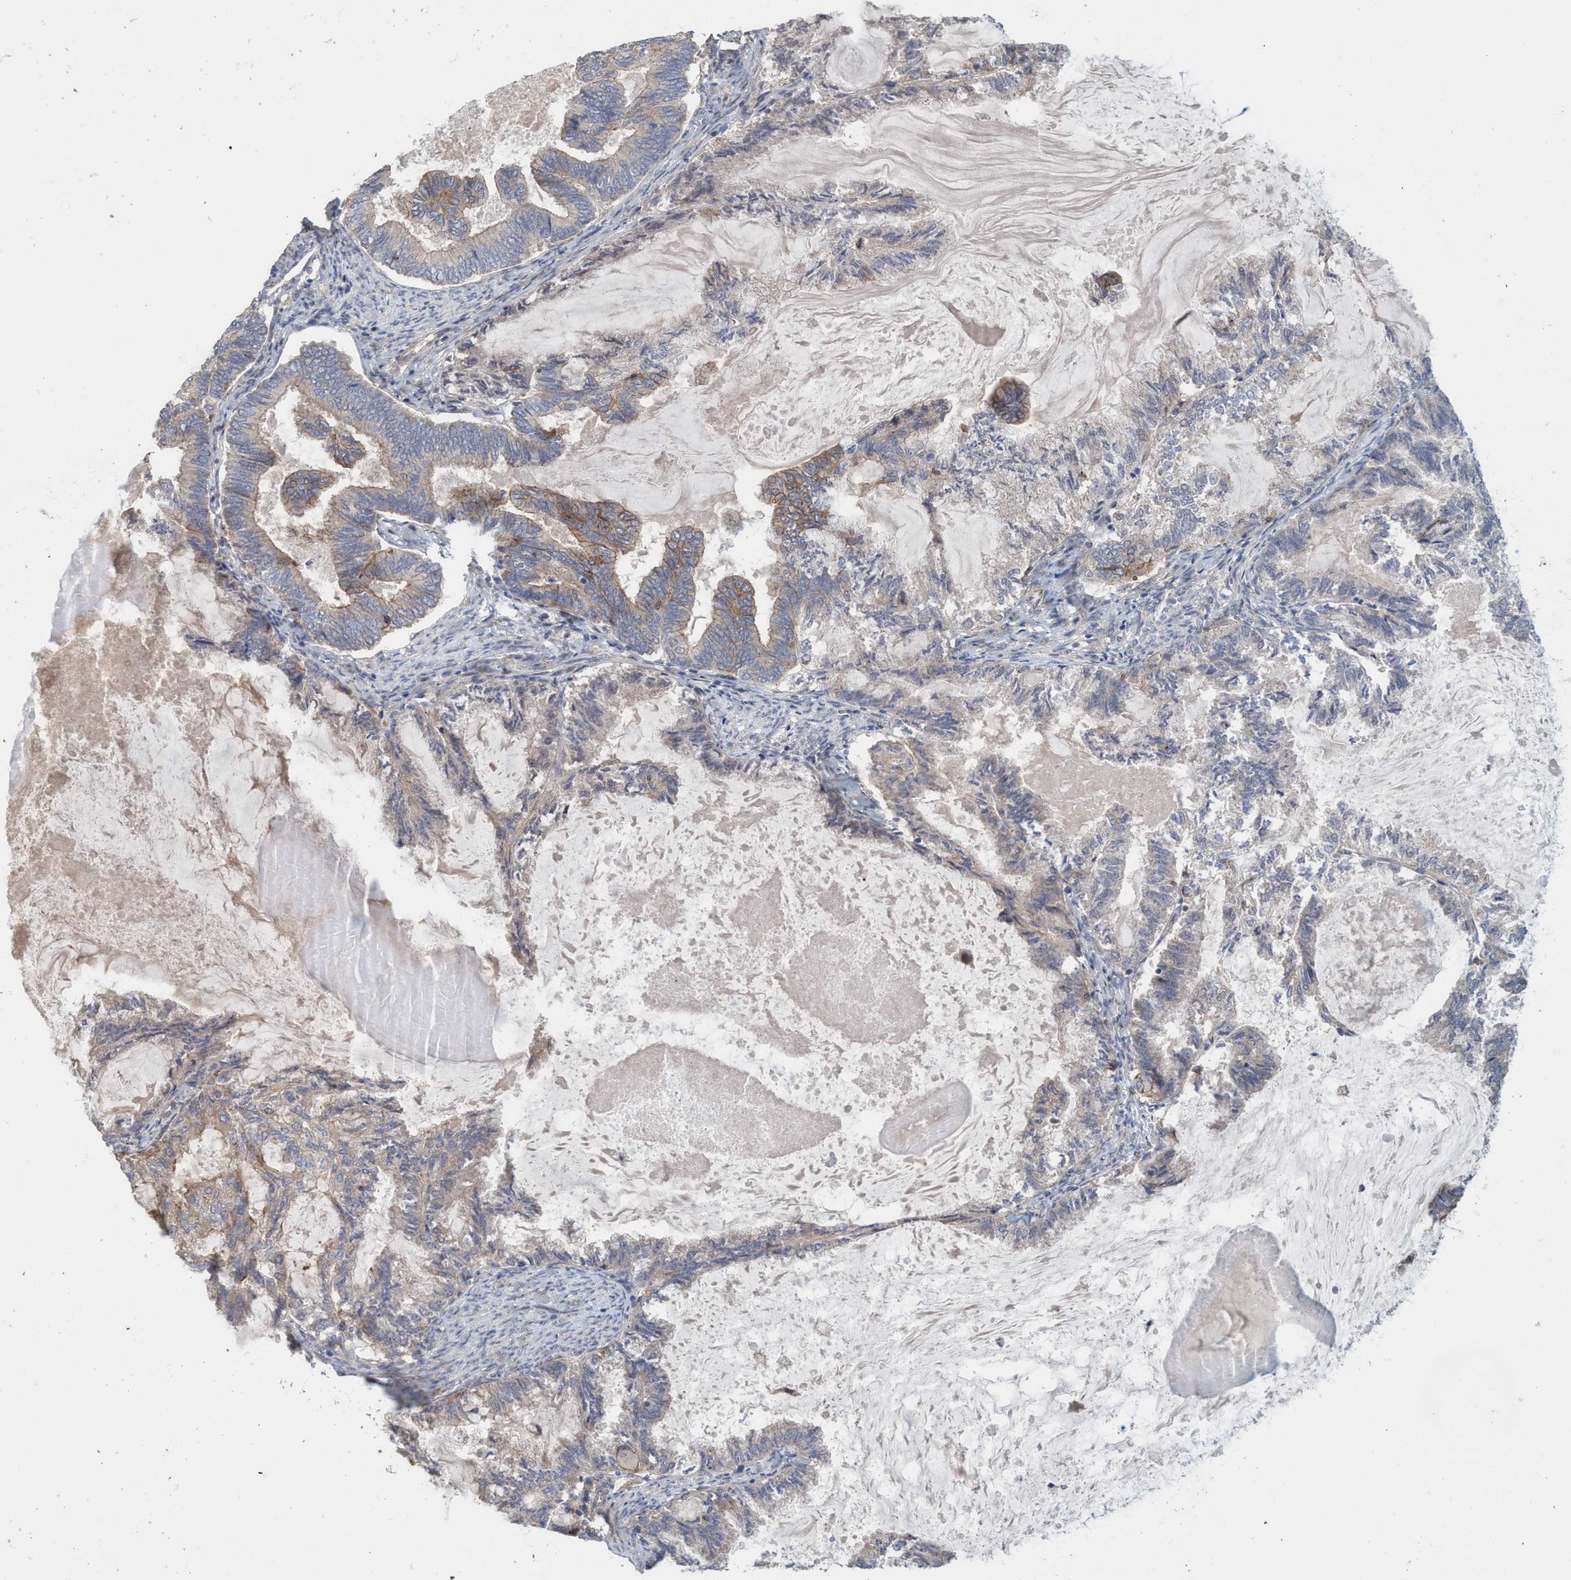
{"staining": {"intensity": "weak", "quantity": ">75%", "location": "cytoplasmic/membranous"}, "tissue": "endometrial cancer", "cell_type": "Tumor cells", "image_type": "cancer", "snomed": [{"axis": "morphology", "description": "Adenocarcinoma, NOS"}, {"axis": "topography", "description": "Endometrium"}], "caption": "Human endometrial adenocarcinoma stained for a protein (brown) shows weak cytoplasmic/membranous positive staining in about >75% of tumor cells.", "gene": "SPECC1", "patient": {"sex": "female", "age": 86}}